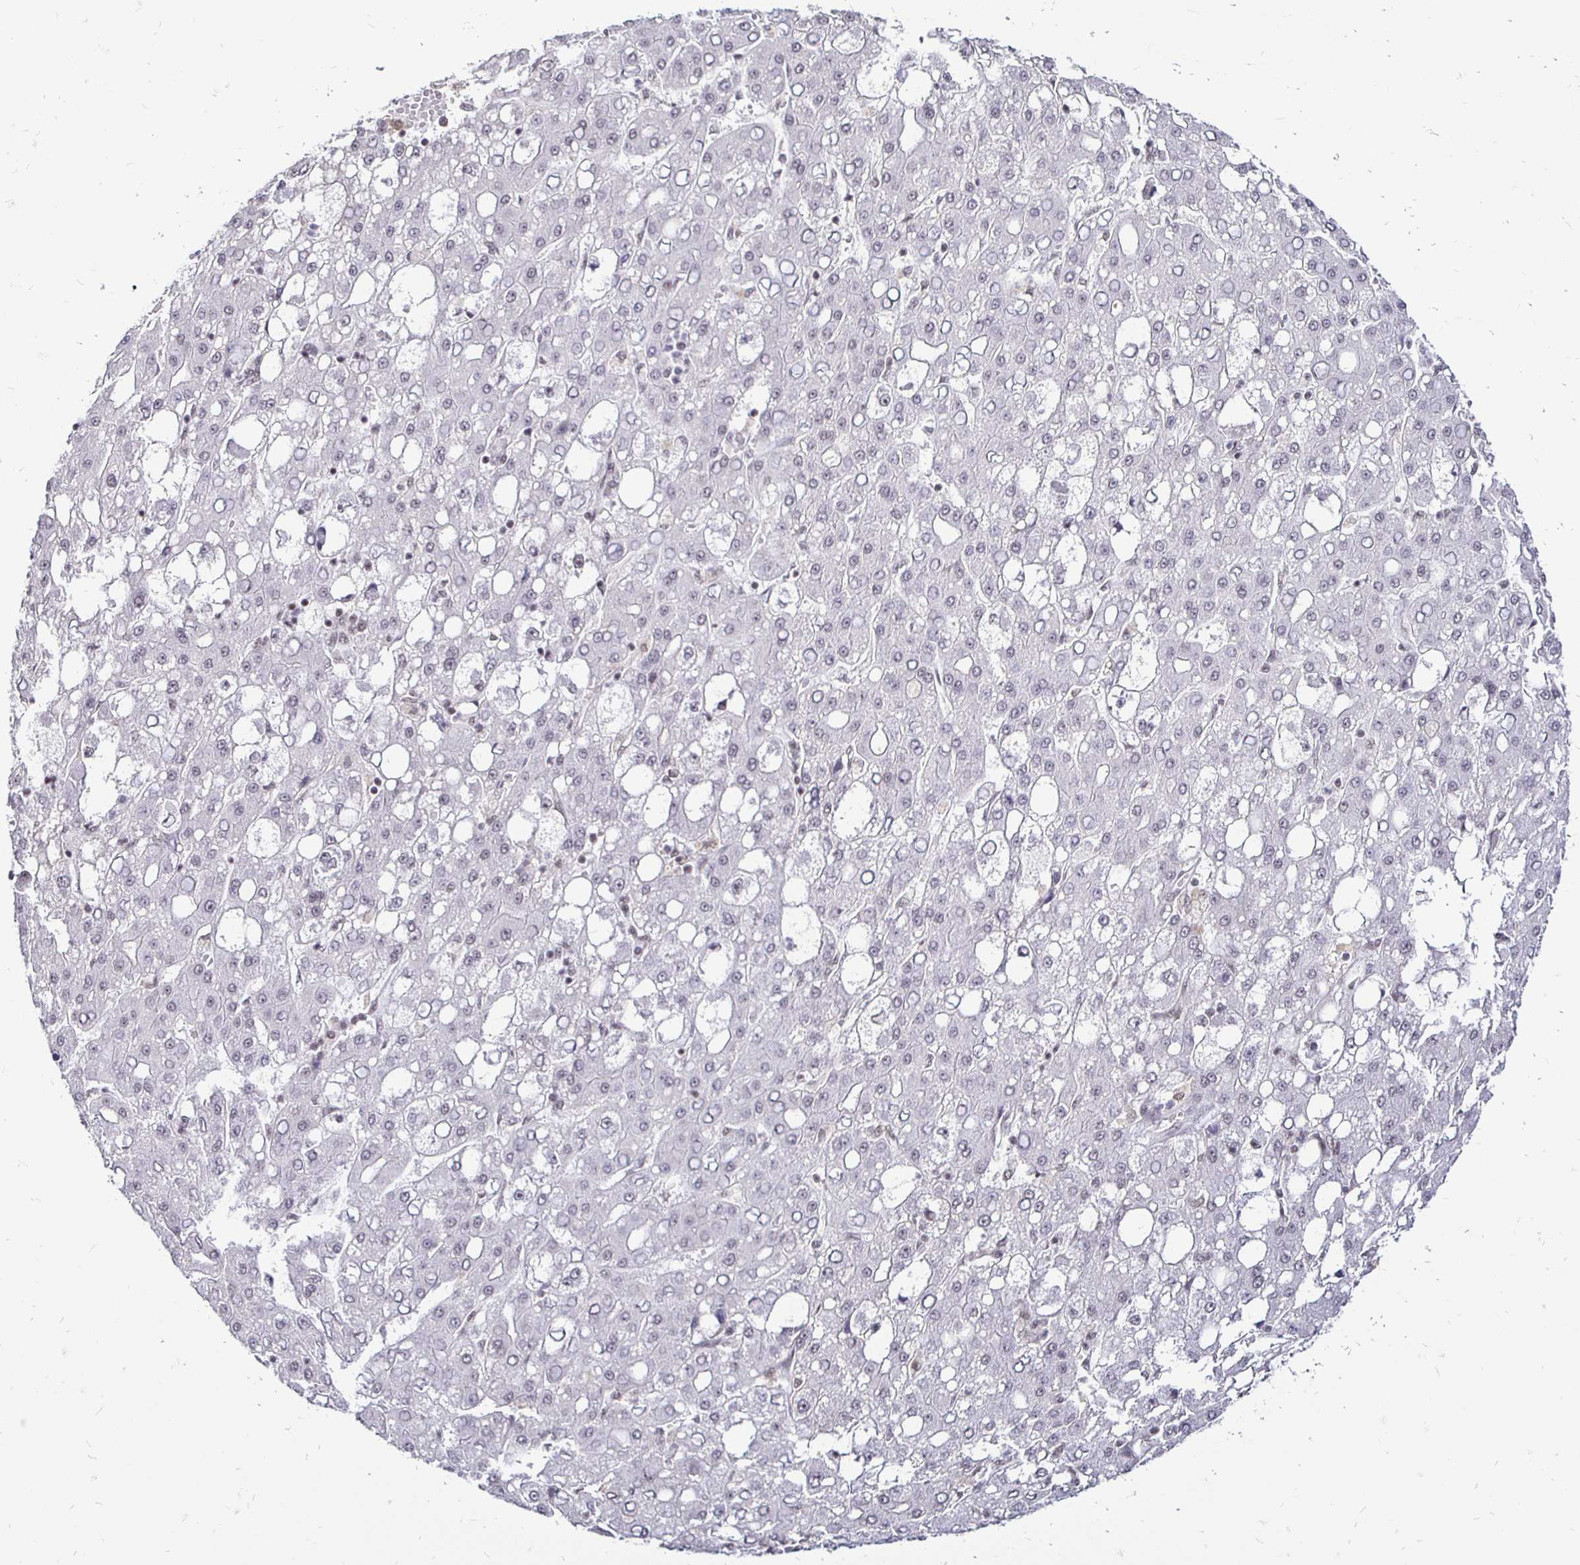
{"staining": {"intensity": "weak", "quantity": "<25%", "location": "nuclear"}, "tissue": "liver cancer", "cell_type": "Tumor cells", "image_type": "cancer", "snomed": [{"axis": "morphology", "description": "Carcinoma, Hepatocellular, NOS"}, {"axis": "topography", "description": "Liver"}], "caption": "Image shows no protein expression in tumor cells of liver cancer (hepatocellular carcinoma) tissue.", "gene": "SIN3A", "patient": {"sex": "male", "age": 65}}